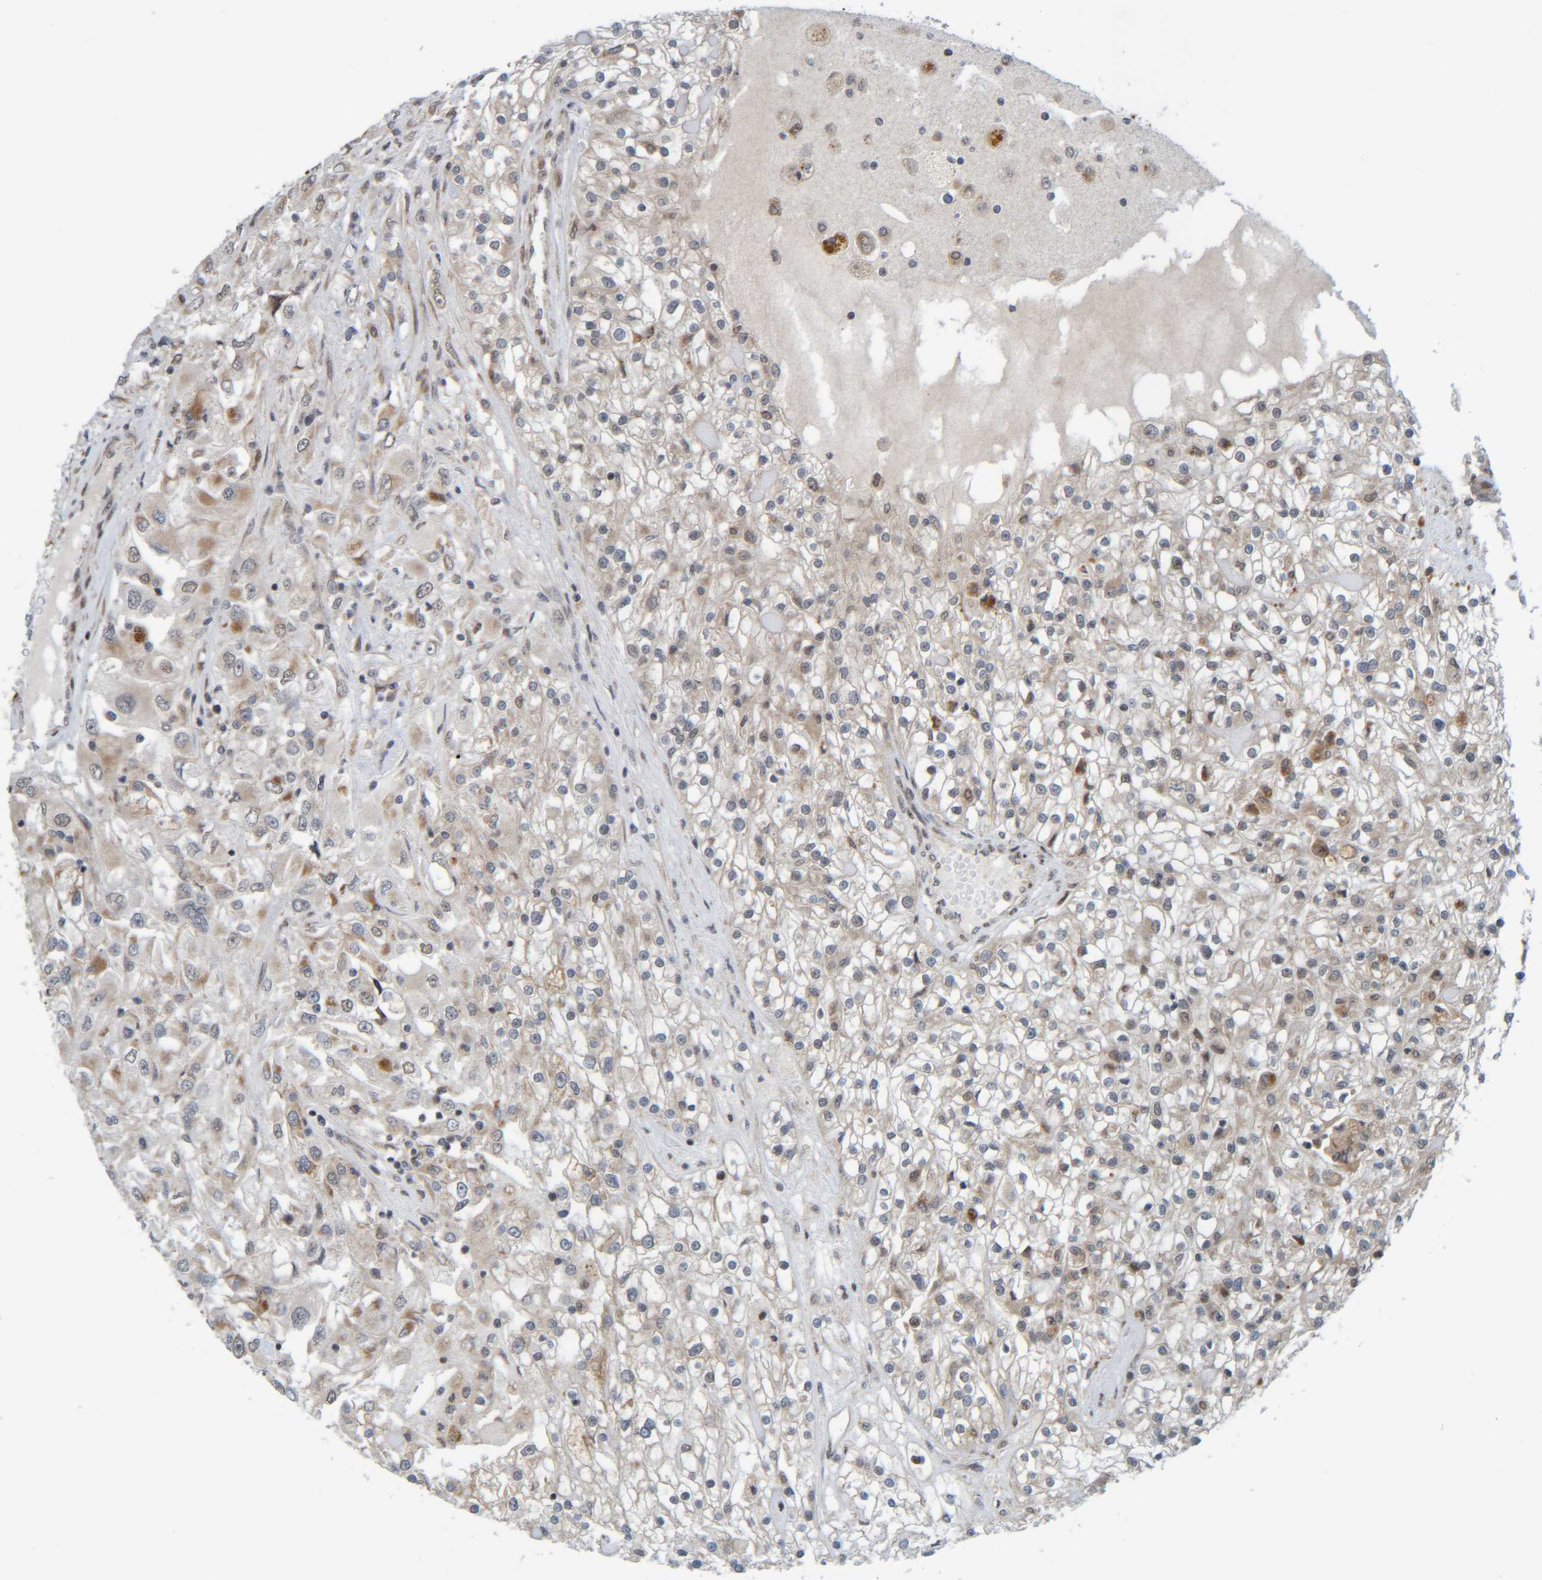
{"staining": {"intensity": "moderate", "quantity": "<25%", "location": "cytoplasmic/membranous"}, "tissue": "renal cancer", "cell_type": "Tumor cells", "image_type": "cancer", "snomed": [{"axis": "morphology", "description": "Adenocarcinoma, NOS"}, {"axis": "topography", "description": "Kidney"}], "caption": "Renal adenocarcinoma stained for a protein (brown) reveals moderate cytoplasmic/membranous positive staining in approximately <25% of tumor cells.", "gene": "CCDC57", "patient": {"sex": "female", "age": 52}}